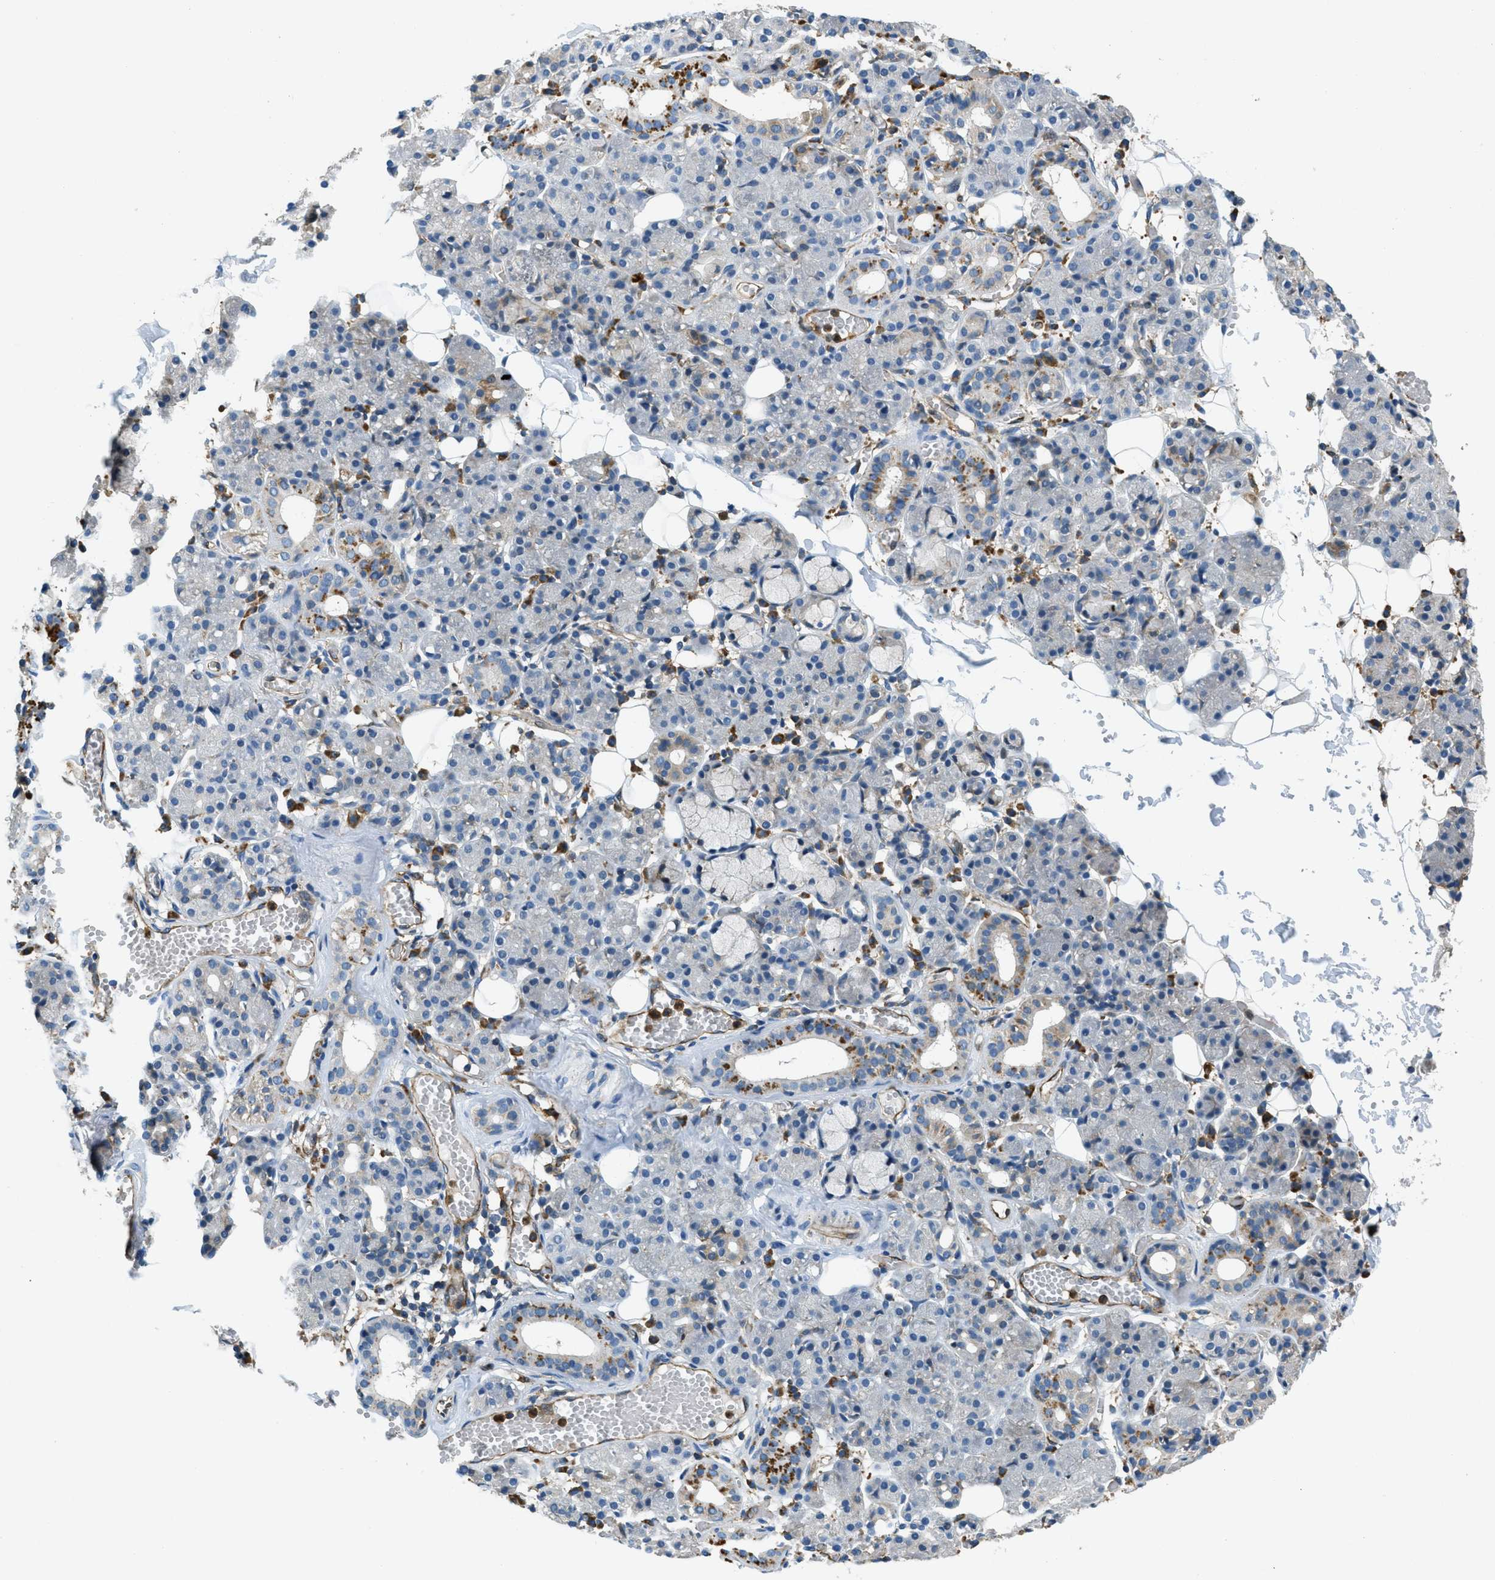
{"staining": {"intensity": "moderate", "quantity": "<25%", "location": "cytoplasmic/membranous"}, "tissue": "salivary gland", "cell_type": "Glandular cells", "image_type": "normal", "snomed": [{"axis": "morphology", "description": "Normal tissue, NOS"}, {"axis": "topography", "description": "Salivary gland"}], "caption": "Brown immunohistochemical staining in normal salivary gland displays moderate cytoplasmic/membranous staining in approximately <25% of glandular cells. Using DAB (brown) and hematoxylin (blue) stains, captured at high magnification using brightfield microscopy.", "gene": "GIMAP8", "patient": {"sex": "male", "age": 63}}